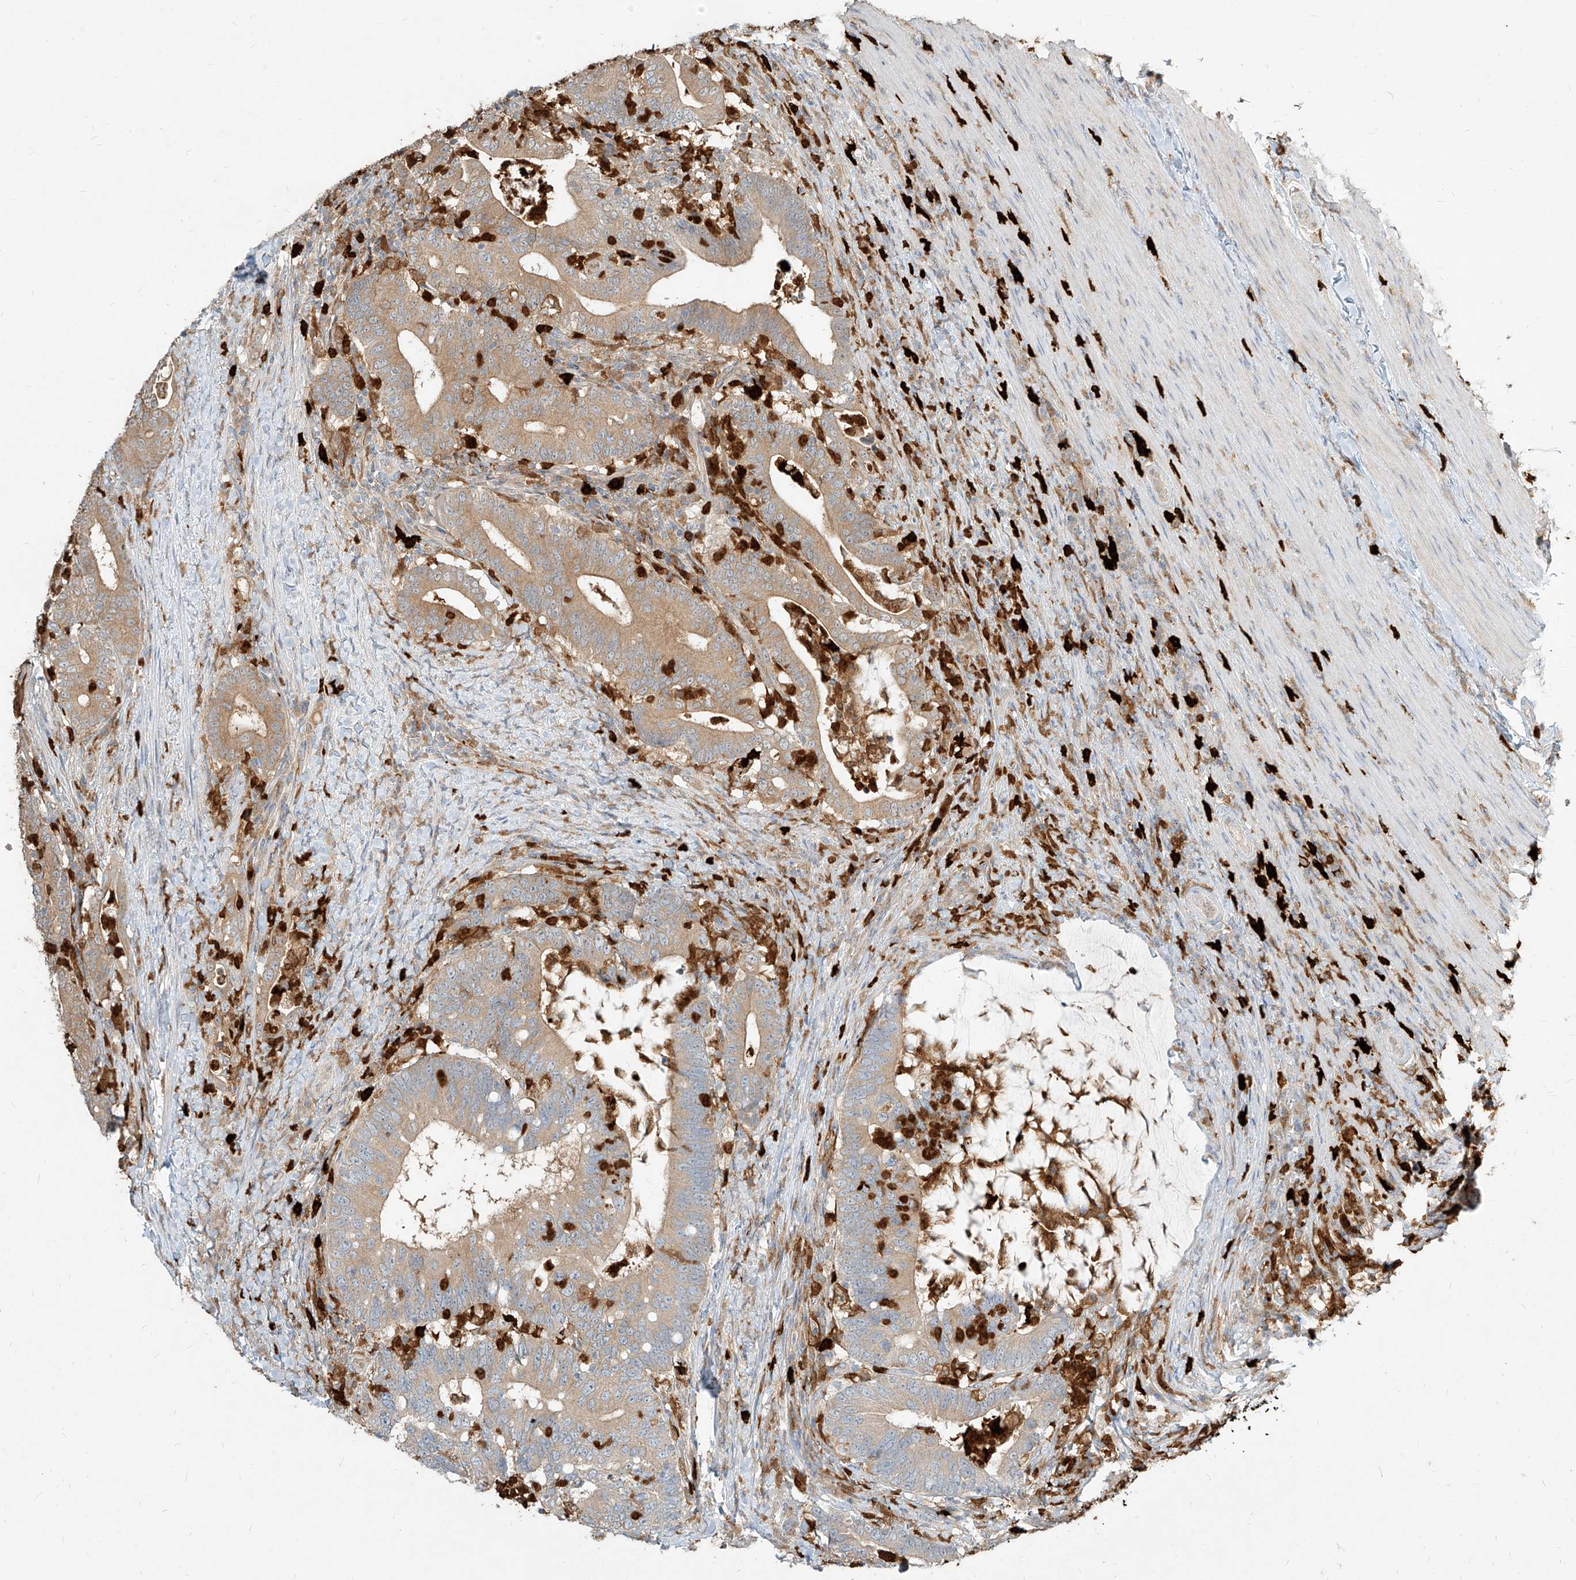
{"staining": {"intensity": "weak", "quantity": "25%-75%", "location": "cytoplasmic/membranous"}, "tissue": "colorectal cancer", "cell_type": "Tumor cells", "image_type": "cancer", "snomed": [{"axis": "morphology", "description": "Adenocarcinoma, NOS"}, {"axis": "topography", "description": "Colon"}], "caption": "Protein staining of adenocarcinoma (colorectal) tissue shows weak cytoplasmic/membranous staining in about 25%-75% of tumor cells.", "gene": "PGD", "patient": {"sex": "female", "age": 66}}